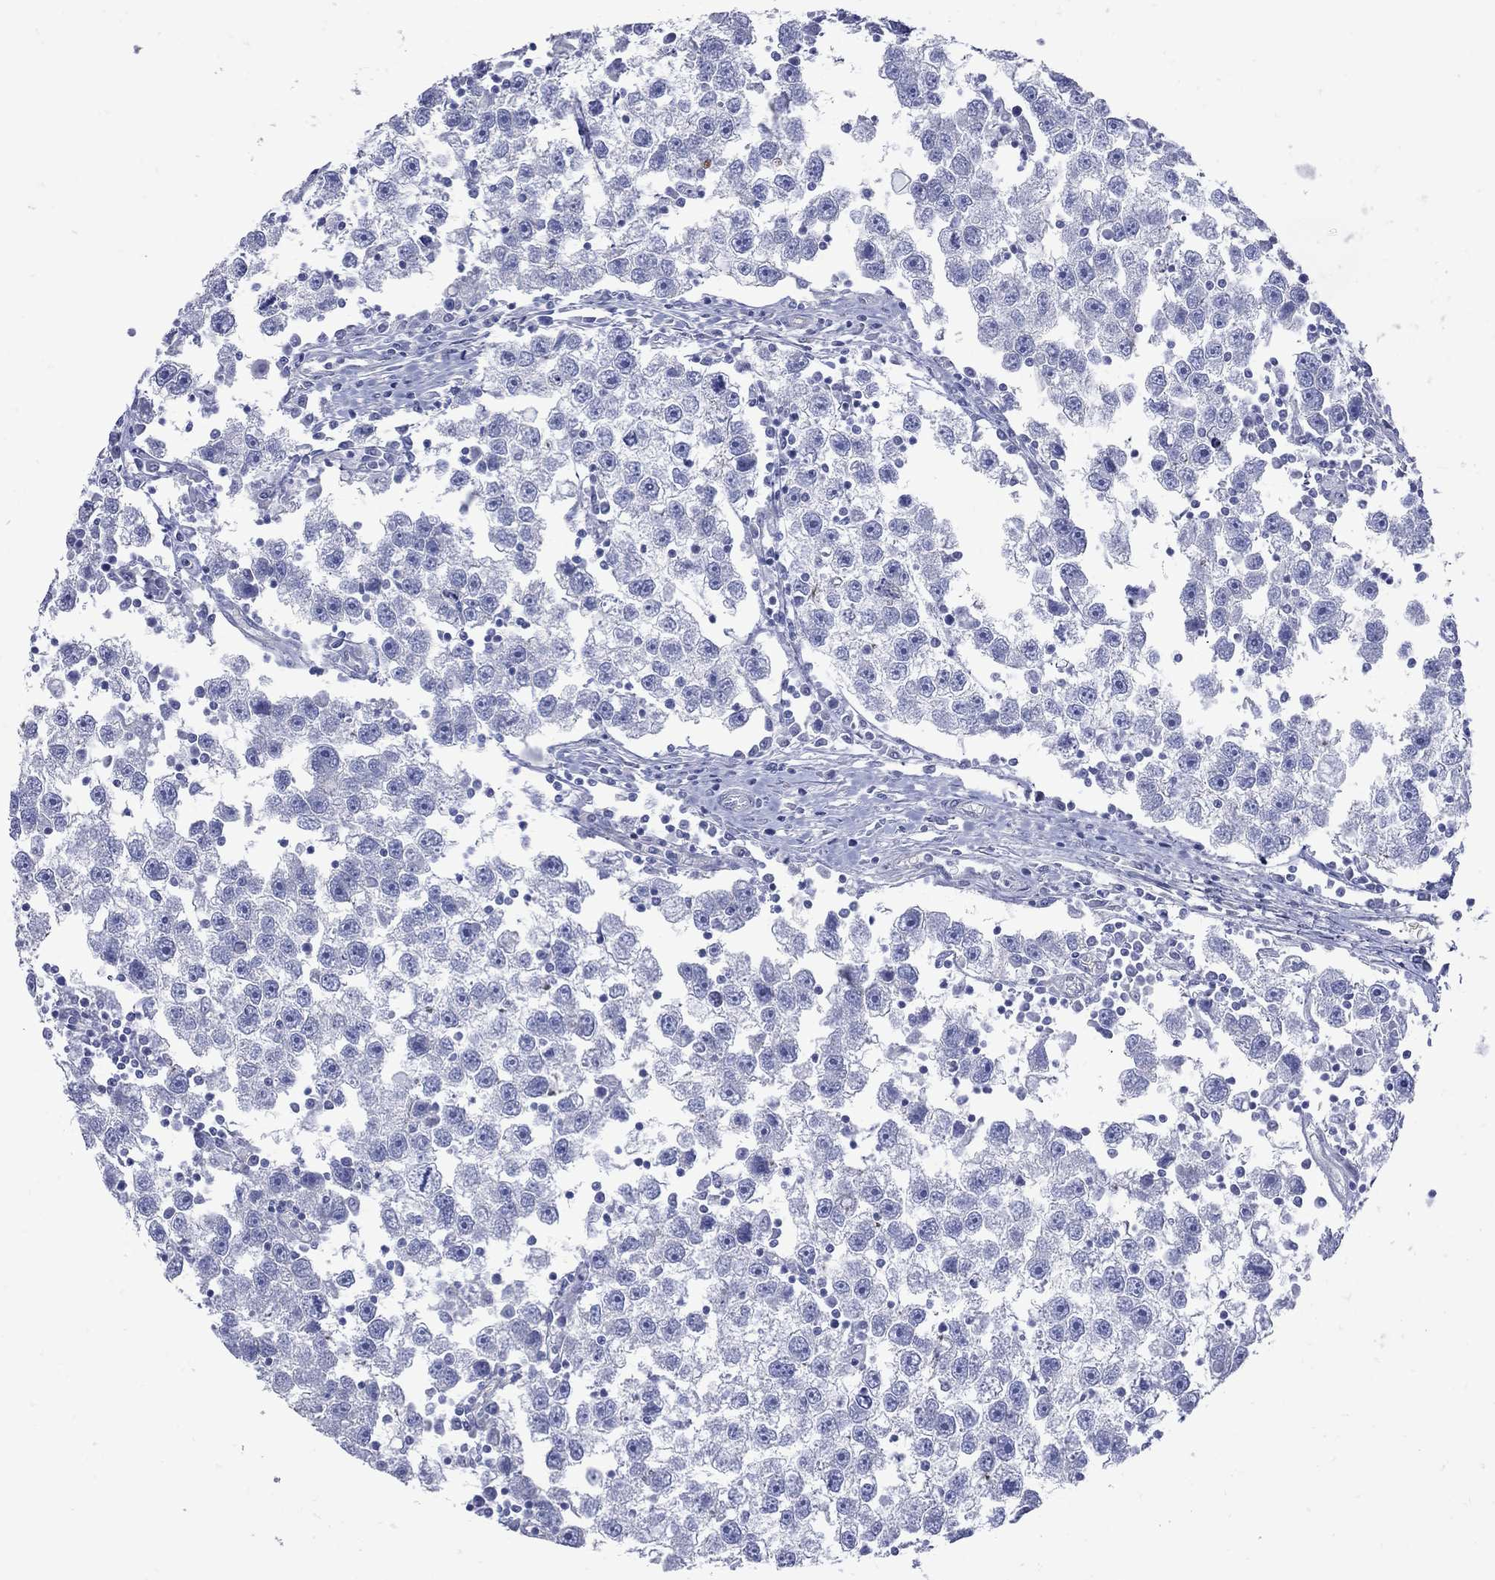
{"staining": {"intensity": "negative", "quantity": "none", "location": "none"}, "tissue": "testis cancer", "cell_type": "Tumor cells", "image_type": "cancer", "snomed": [{"axis": "morphology", "description": "Seminoma, NOS"}, {"axis": "topography", "description": "Testis"}], "caption": "Testis seminoma was stained to show a protein in brown. There is no significant expression in tumor cells.", "gene": "PDZD3", "patient": {"sex": "male", "age": 30}}